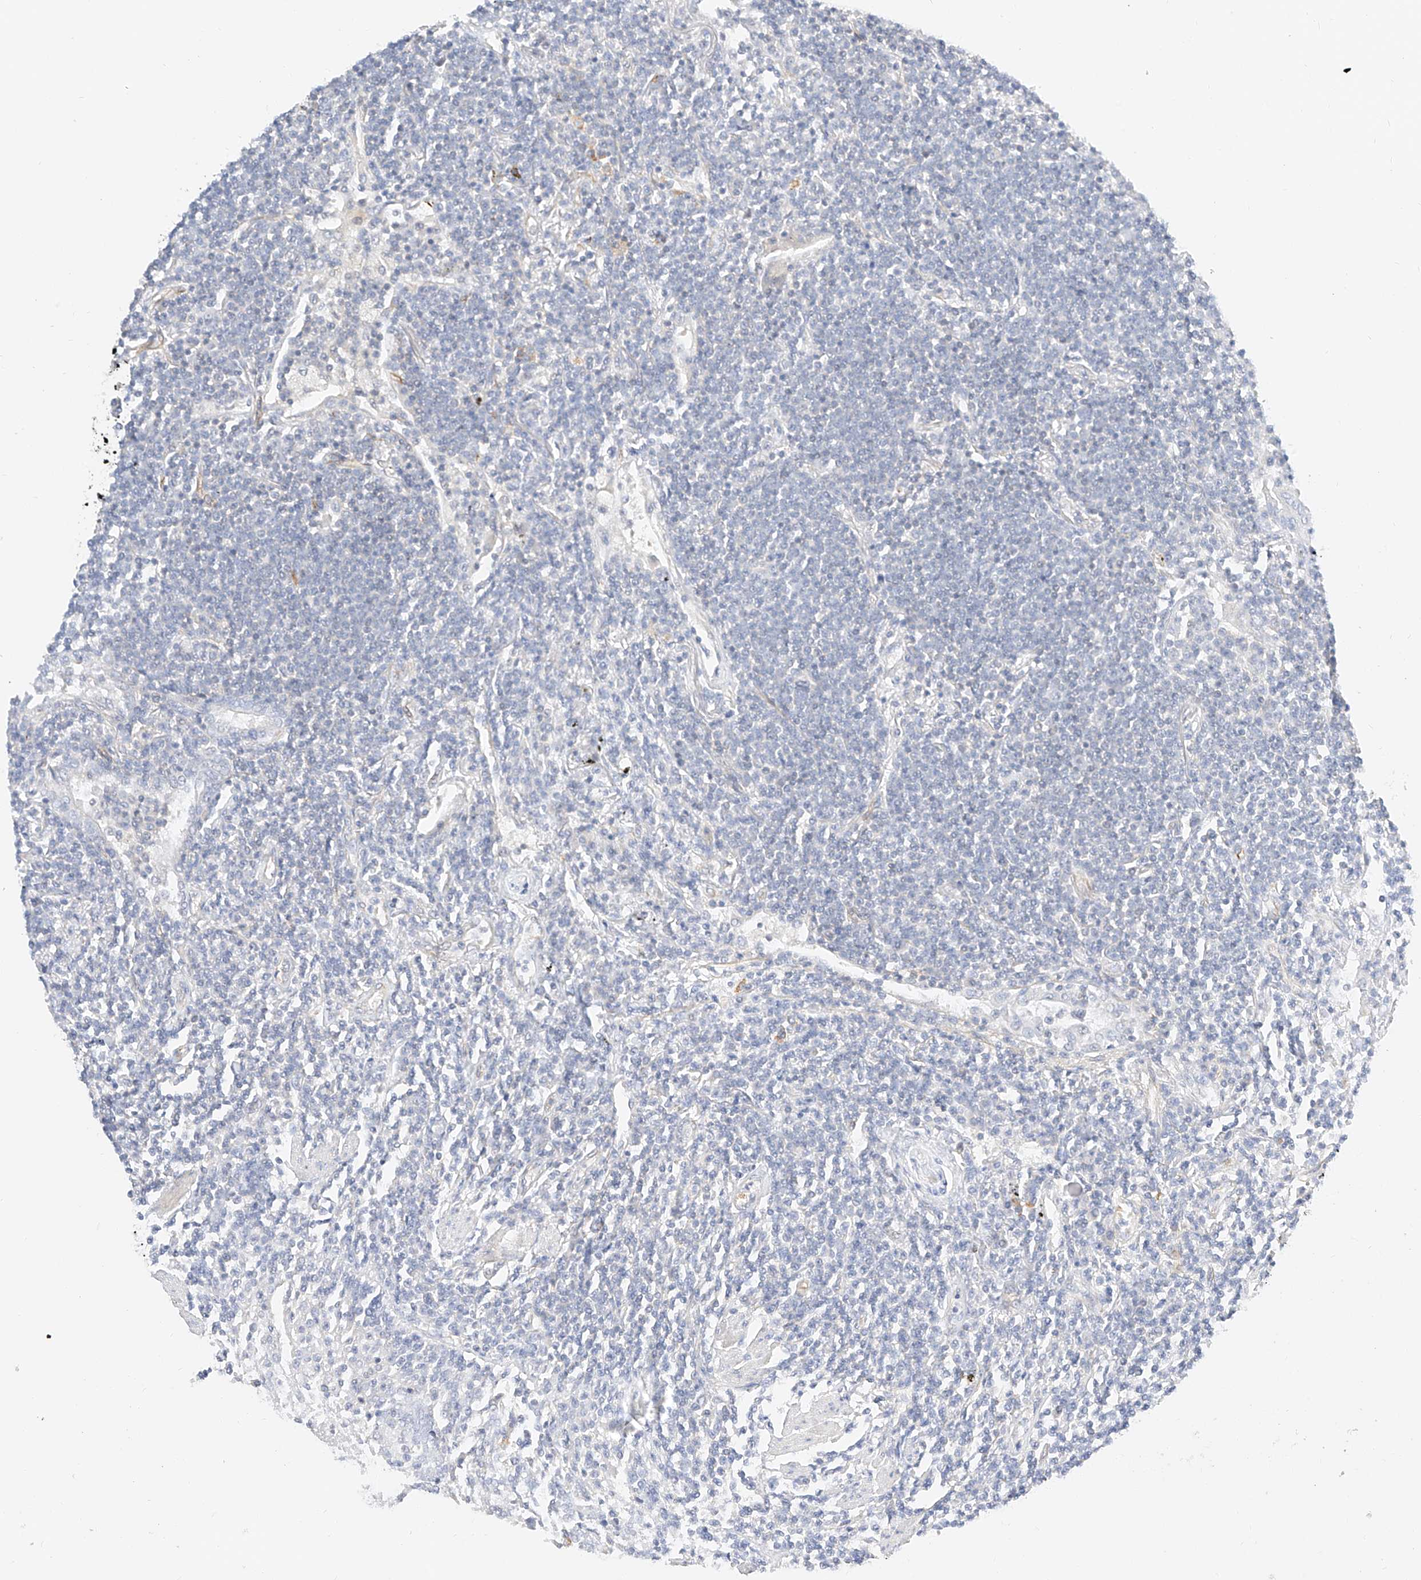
{"staining": {"intensity": "negative", "quantity": "none", "location": "none"}, "tissue": "lymphoma", "cell_type": "Tumor cells", "image_type": "cancer", "snomed": [{"axis": "morphology", "description": "Malignant lymphoma, non-Hodgkin's type, Low grade"}, {"axis": "topography", "description": "Lung"}], "caption": "Immunohistochemistry of lymphoma demonstrates no staining in tumor cells.", "gene": "CDCP2", "patient": {"sex": "female", "age": 71}}